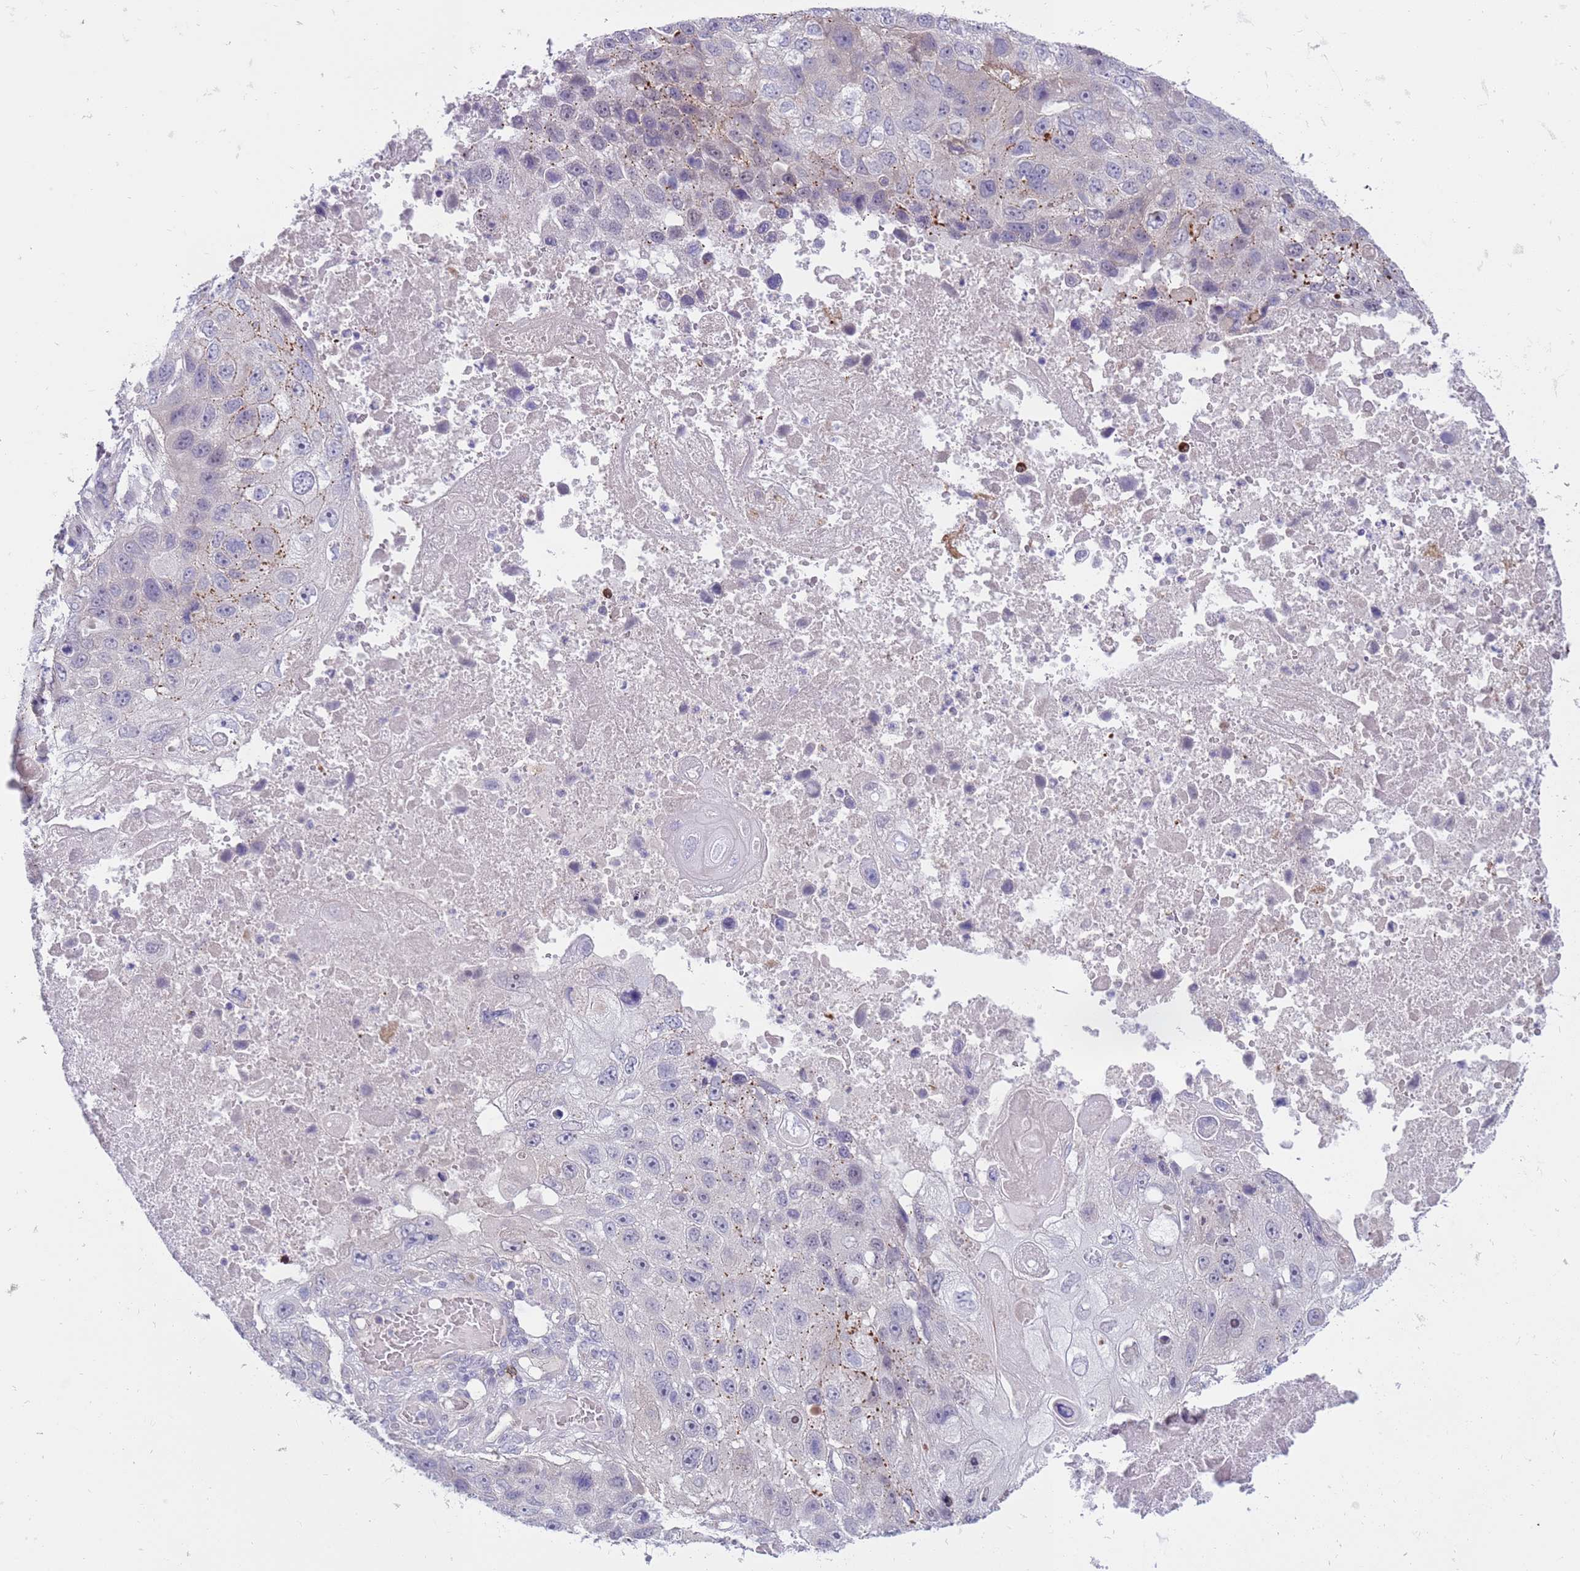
{"staining": {"intensity": "negative", "quantity": "none", "location": "none"}, "tissue": "lung cancer", "cell_type": "Tumor cells", "image_type": "cancer", "snomed": [{"axis": "morphology", "description": "Squamous cell carcinoma, NOS"}, {"axis": "topography", "description": "Lung"}], "caption": "Tumor cells show no significant expression in squamous cell carcinoma (lung).", "gene": "STK25", "patient": {"sex": "male", "age": 61}}